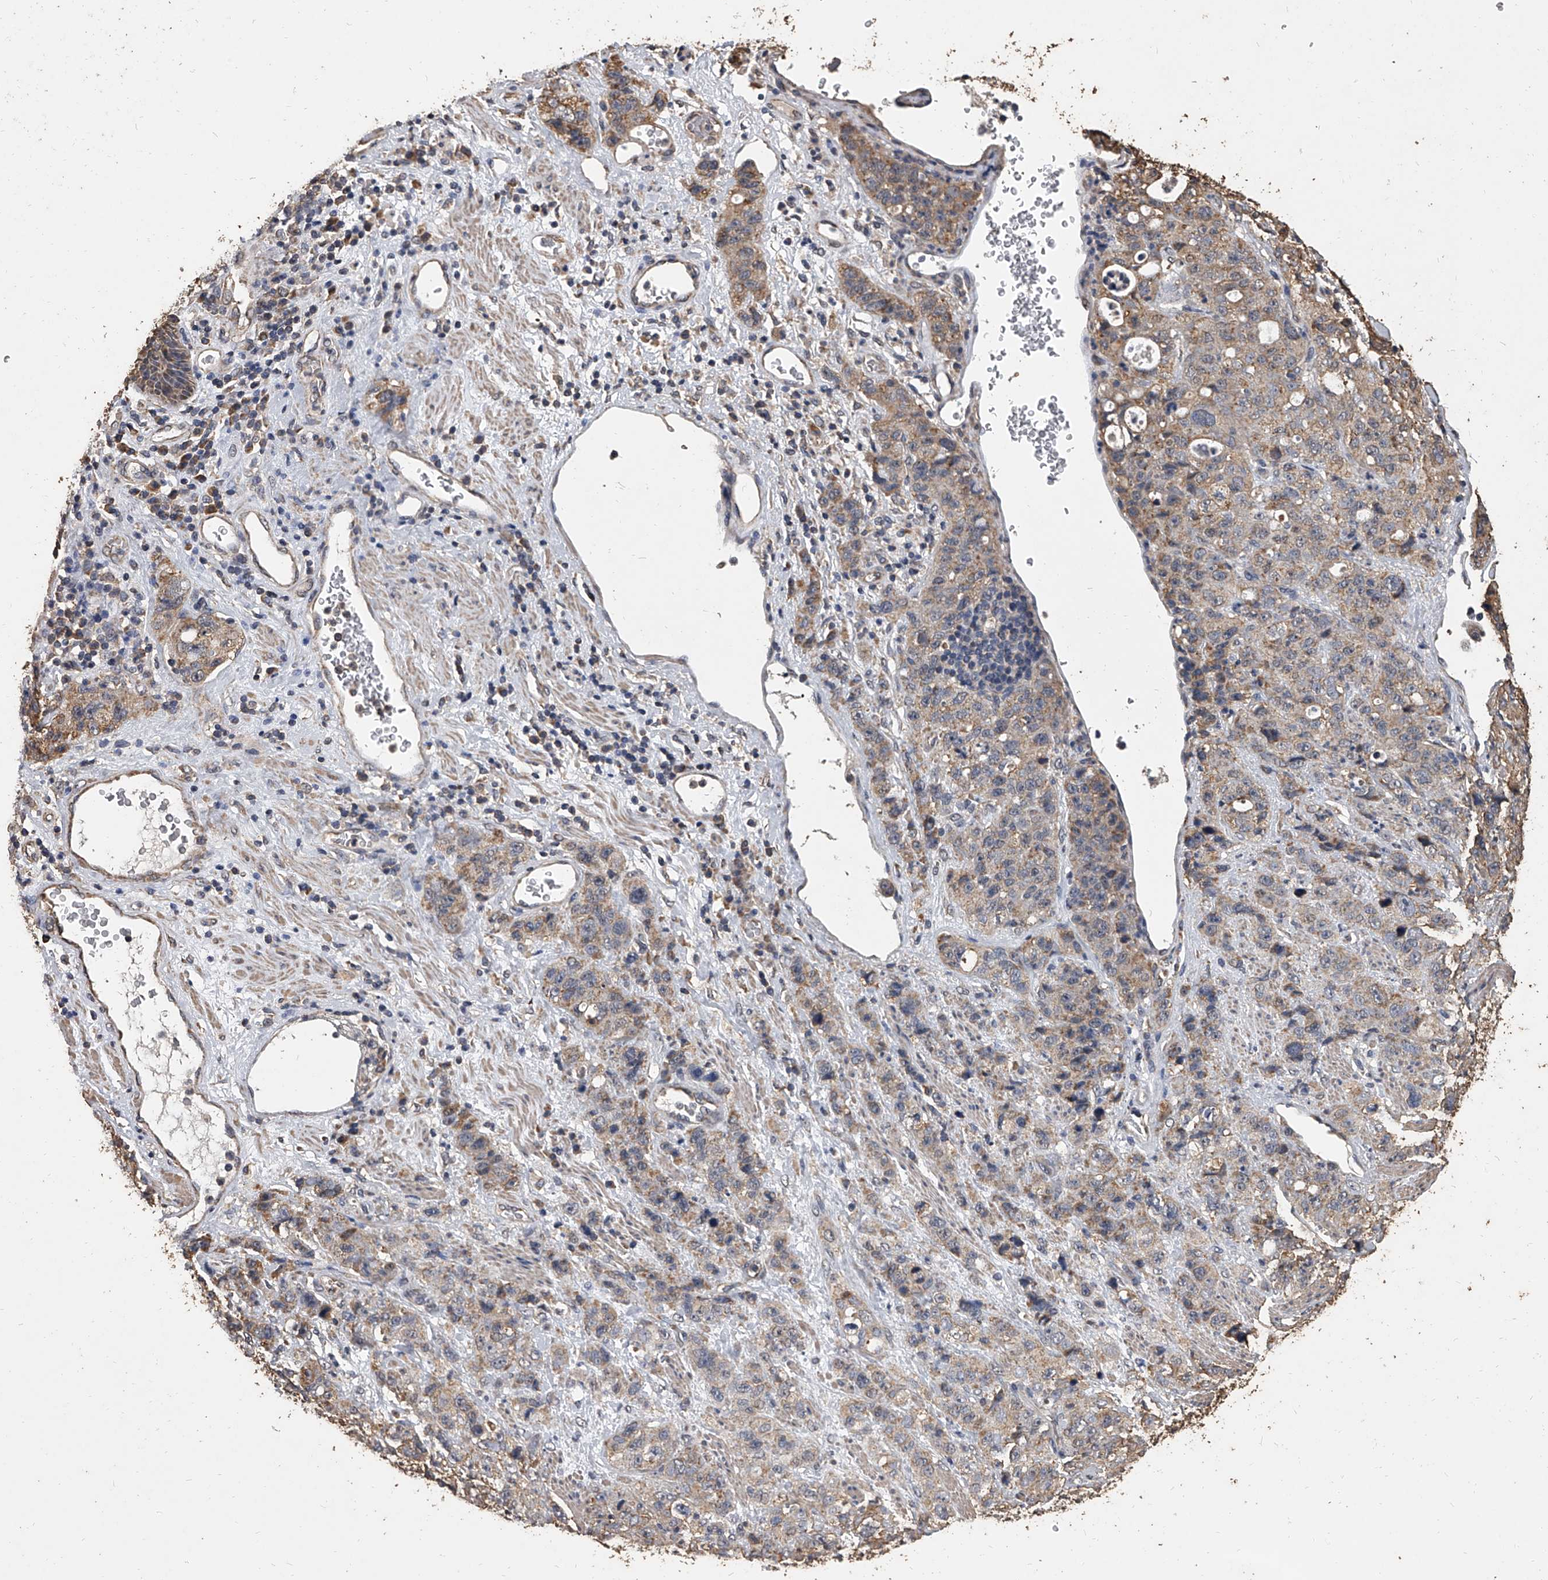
{"staining": {"intensity": "moderate", "quantity": "25%-75%", "location": "cytoplasmic/membranous"}, "tissue": "stomach cancer", "cell_type": "Tumor cells", "image_type": "cancer", "snomed": [{"axis": "morphology", "description": "Adenocarcinoma, NOS"}, {"axis": "topography", "description": "Stomach"}], "caption": "A histopathology image showing moderate cytoplasmic/membranous positivity in approximately 25%-75% of tumor cells in stomach adenocarcinoma, as visualized by brown immunohistochemical staining.", "gene": "MRPL28", "patient": {"sex": "male", "age": 48}}